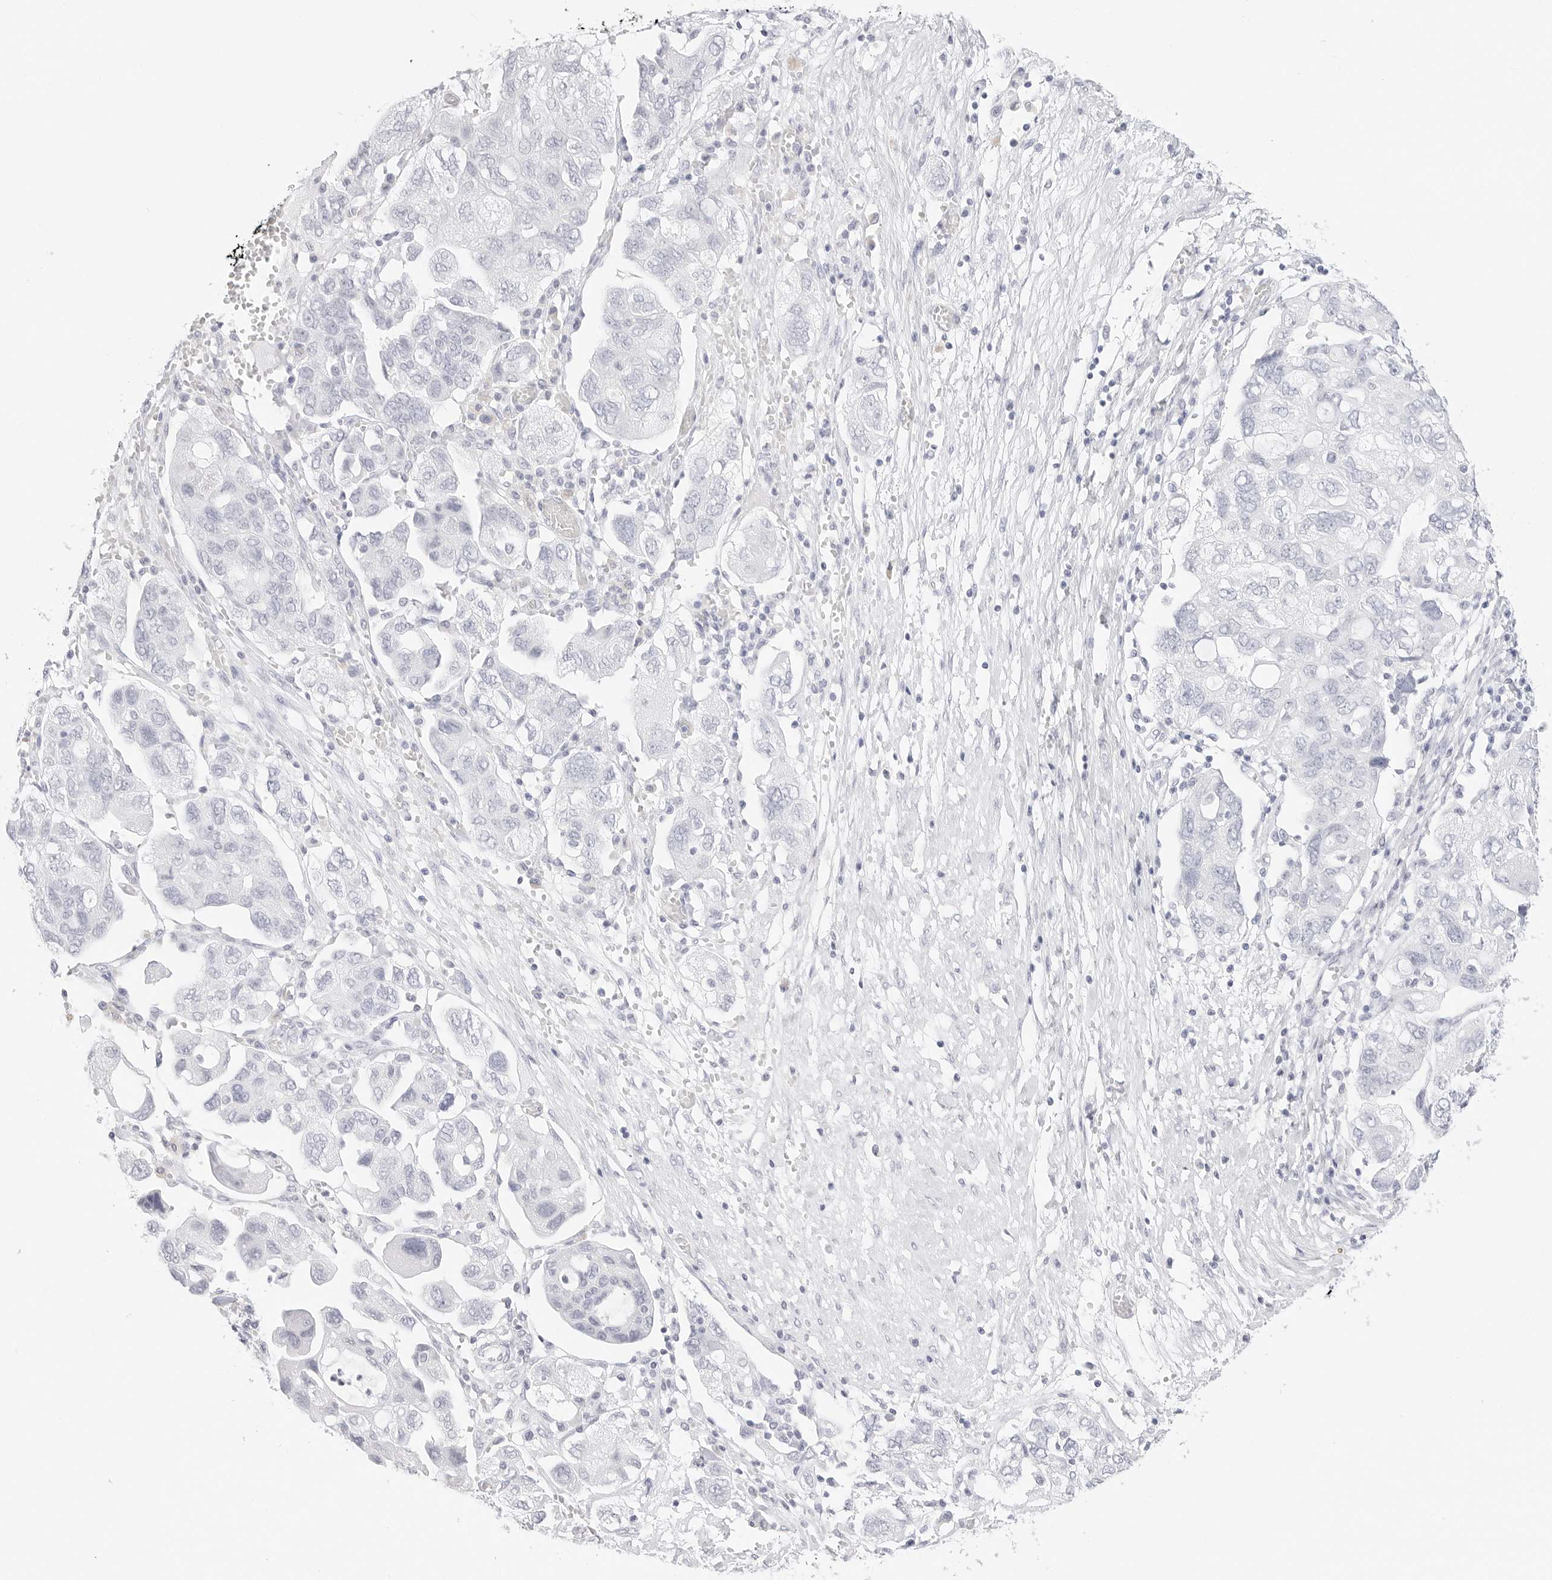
{"staining": {"intensity": "negative", "quantity": "none", "location": "none"}, "tissue": "ovarian cancer", "cell_type": "Tumor cells", "image_type": "cancer", "snomed": [{"axis": "morphology", "description": "Carcinoma, NOS"}, {"axis": "morphology", "description": "Cystadenocarcinoma, serous, NOS"}, {"axis": "topography", "description": "Ovary"}], "caption": "Immunohistochemistry (IHC) photomicrograph of human ovarian carcinoma stained for a protein (brown), which exhibits no staining in tumor cells.", "gene": "TFF2", "patient": {"sex": "female", "age": 69}}